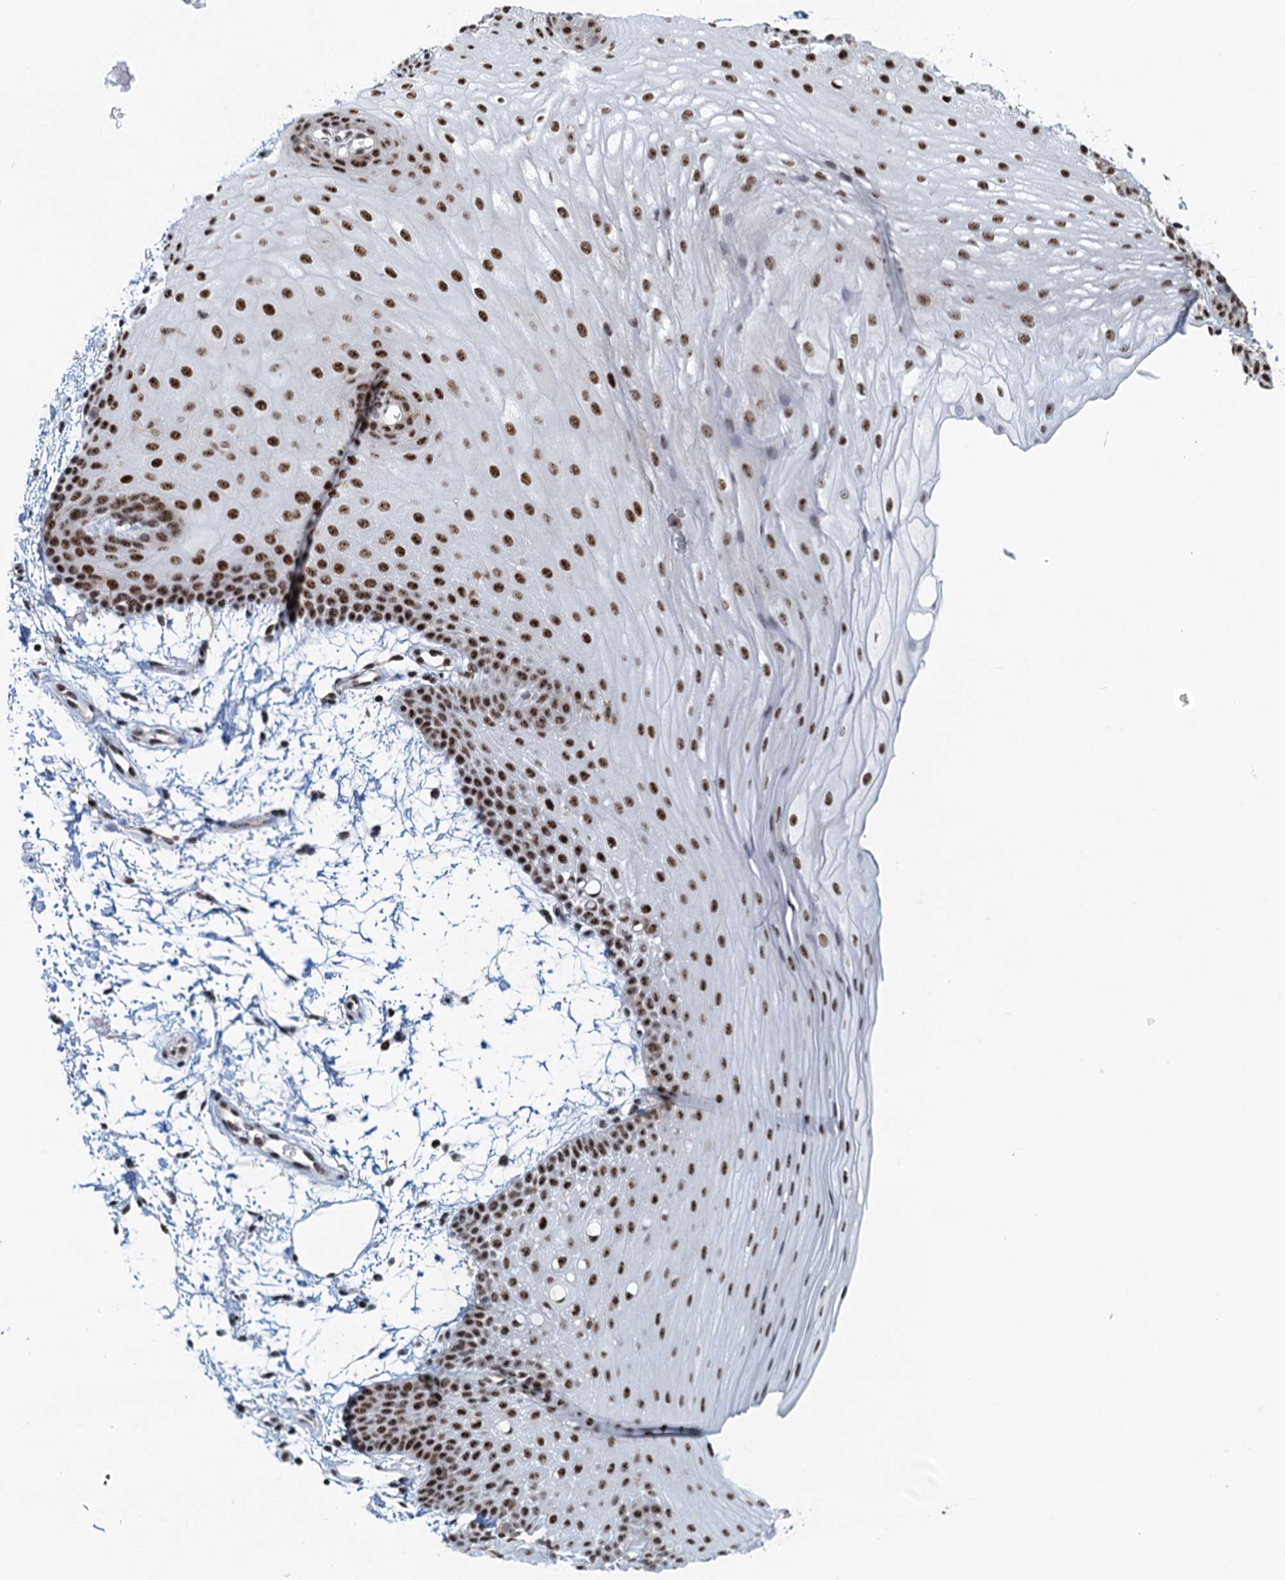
{"staining": {"intensity": "strong", "quantity": ">75%", "location": "nuclear"}, "tissue": "oral mucosa", "cell_type": "Squamous epithelial cells", "image_type": "normal", "snomed": [{"axis": "morphology", "description": "Normal tissue, NOS"}, {"axis": "topography", "description": "Oral tissue"}], "caption": "Squamous epithelial cells demonstrate high levels of strong nuclear expression in approximately >75% of cells in normal human oral mucosa.", "gene": "RBM26", "patient": {"sex": "male", "age": 68}}